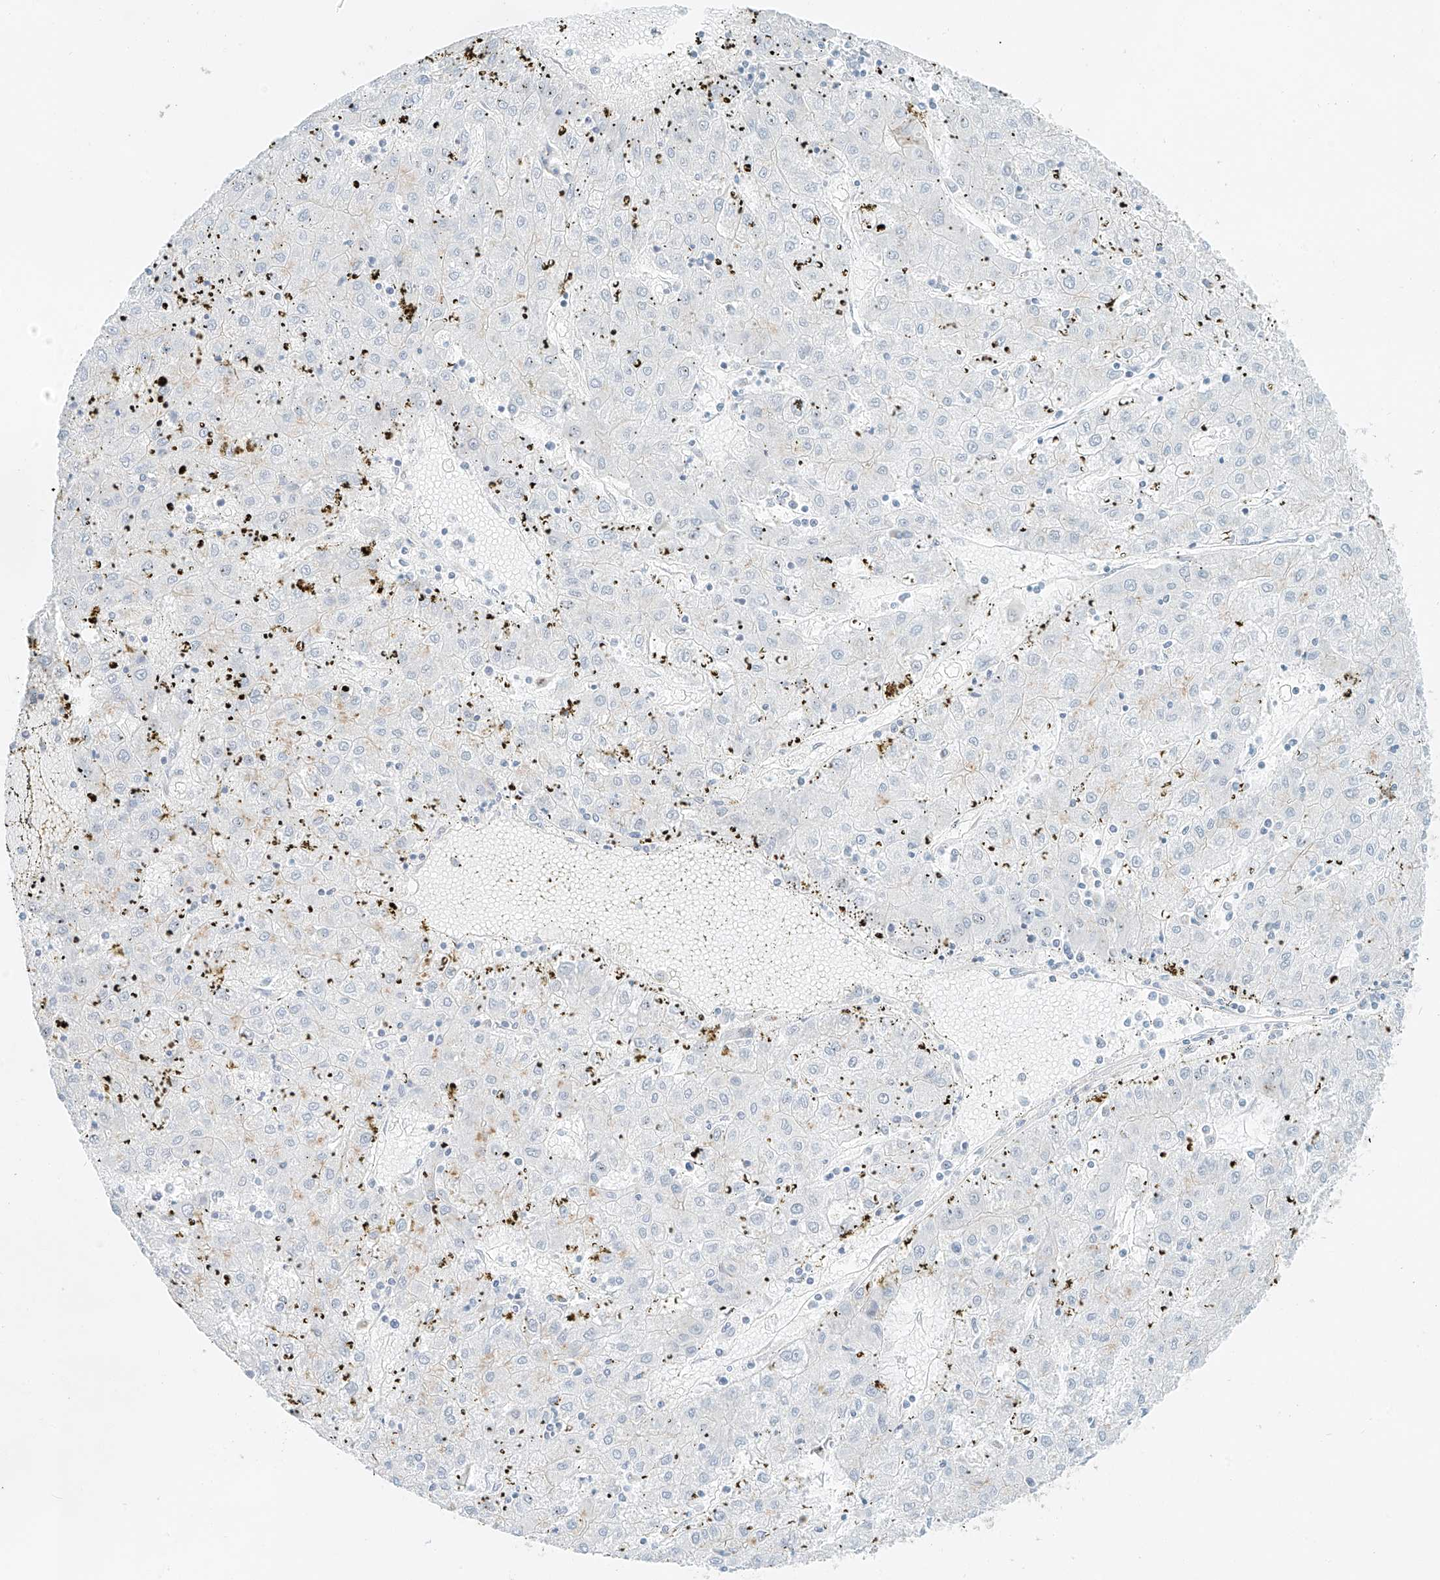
{"staining": {"intensity": "negative", "quantity": "none", "location": "none"}, "tissue": "liver cancer", "cell_type": "Tumor cells", "image_type": "cancer", "snomed": [{"axis": "morphology", "description": "Carcinoma, Hepatocellular, NOS"}, {"axis": "topography", "description": "Liver"}], "caption": "Immunohistochemistry image of neoplastic tissue: liver hepatocellular carcinoma stained with DAB (3,3'-diaminobenzidine) shows no significant protein staining in tumor cells.", "gene": "SLC35F6", "patient": {"sex": "male", "age": 72}}